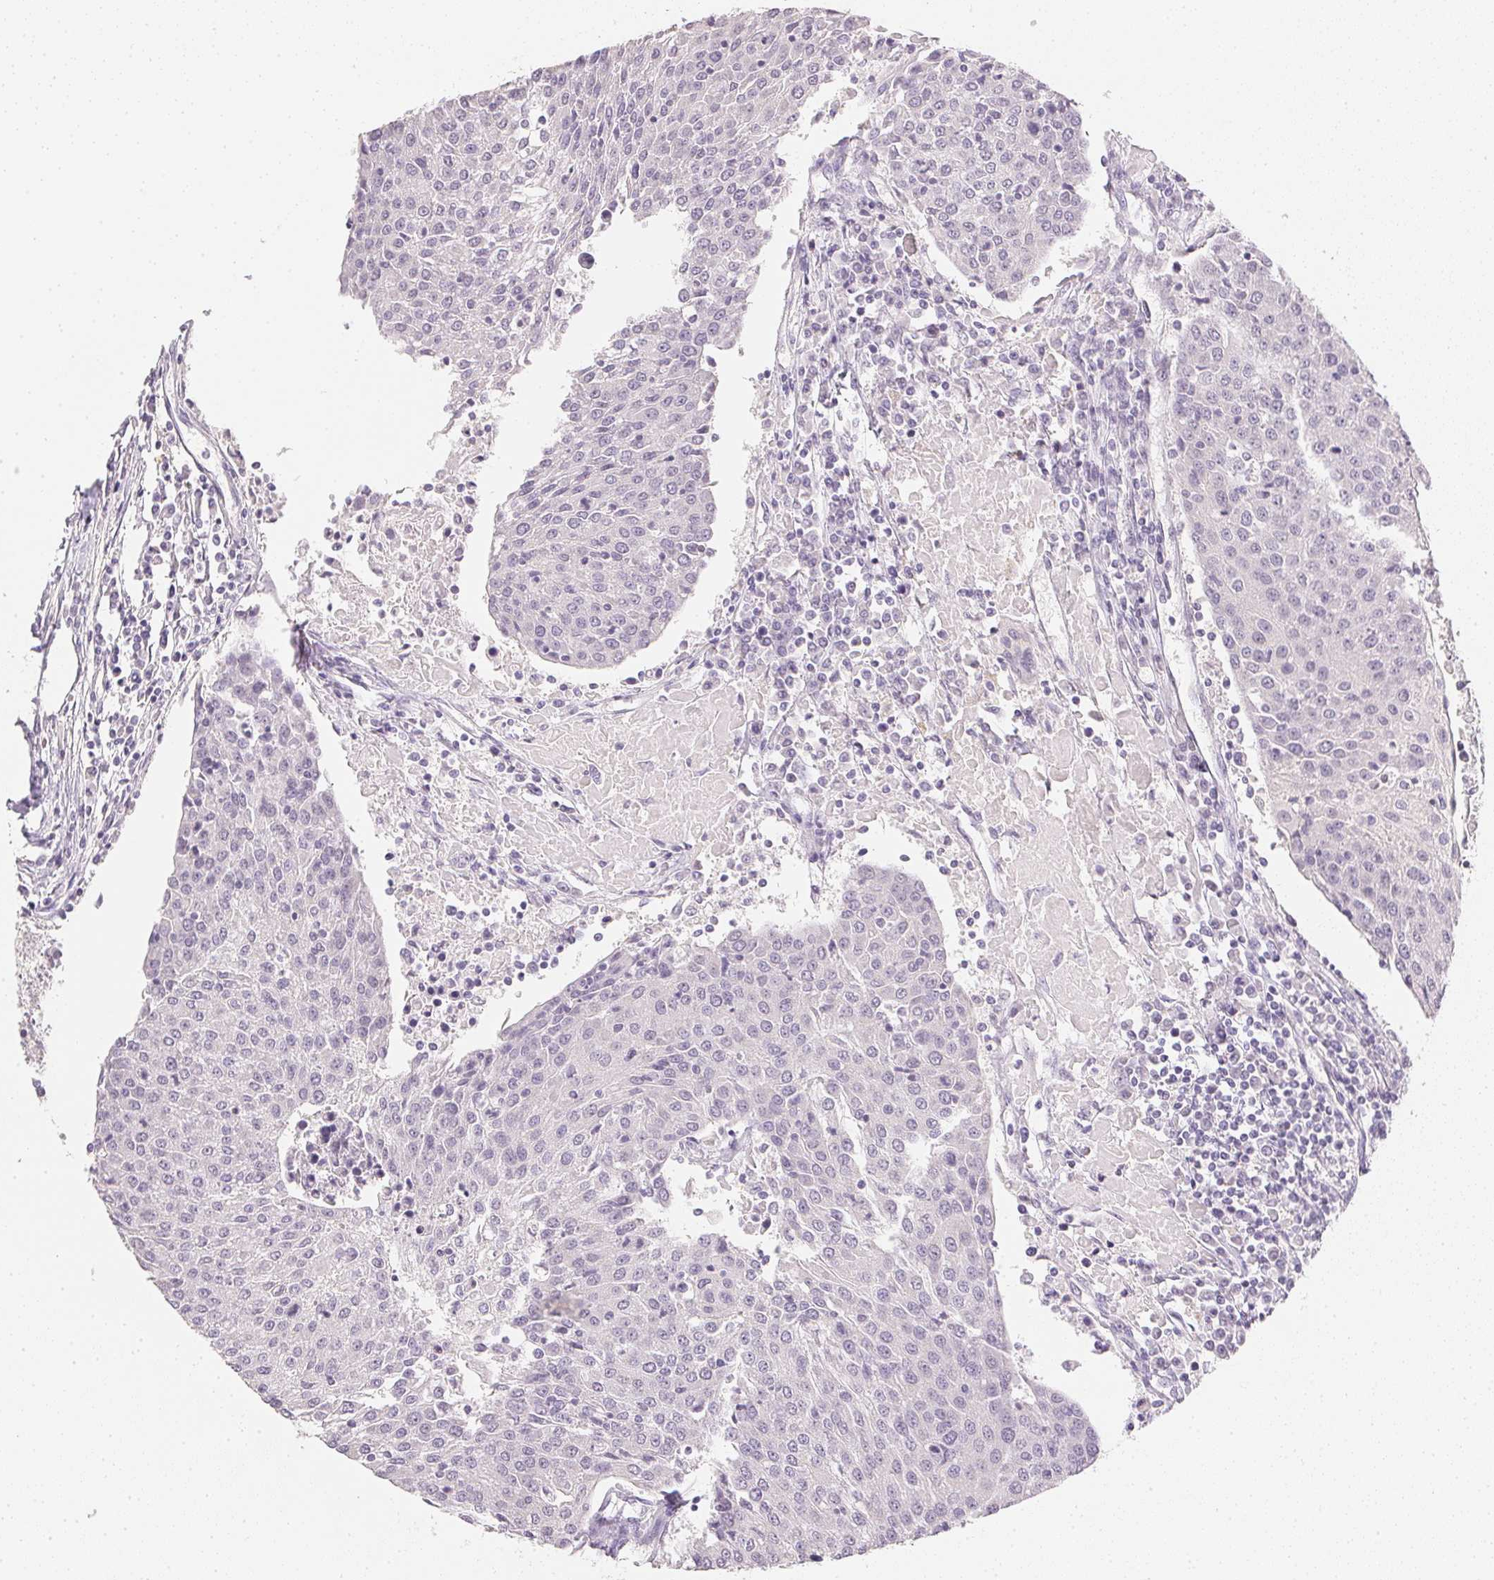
{"staining": {"intensity": "negative", "quantity": "none", "location": "none"}, "tissue": "urothelial cancer", "cell_type": "Tumor cells", "image_type": "cancer", "snomed": [{"axis": "morphology", "description": "Urothelial carcinoma, High grade"}, {"axis": "topography", "description": "Urinary bladder"}], "caption": "Immunohistochemistry (IHC) photomicrograph of urothelial cancer stained for a protein (brown), which demonstrates no positivity in tumor cells.", "gene": "PPY", "patient": {"sex": "female", "age": 85}}